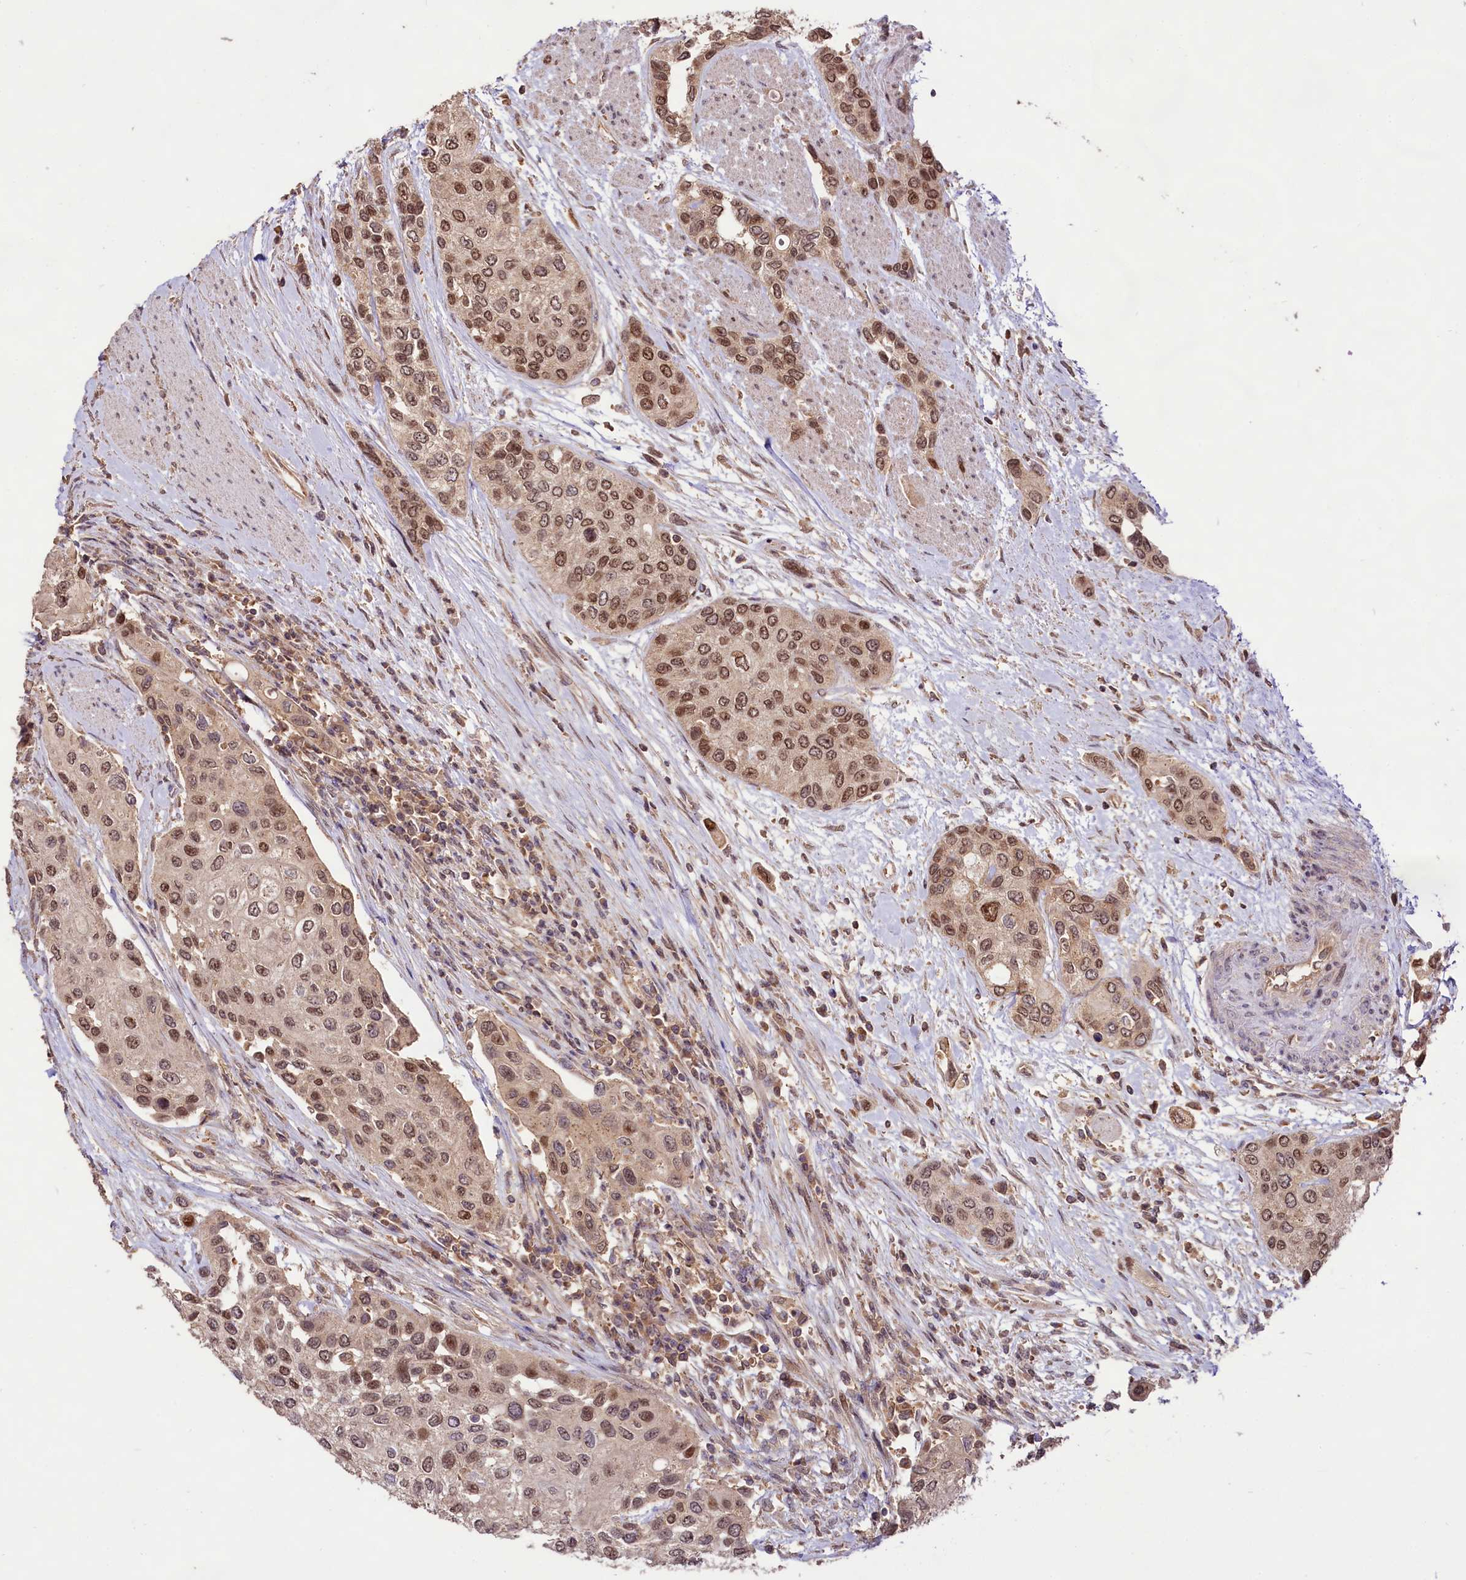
{"staining": {"intensity": "moderate", "quantity": ">75%", "location": "nuclear"}, "tissue": "urothelial cancer", "cell_type": "Tumor cells", "image_type": "cancer", "snomed": [{"axis": "morphology", "description": "Normal tissue, NOS"}, {"axis": "morphology", "description": "Urothelial carcinoma, High grade"}, {"axis": "topography", "description": "Vascular tissue"}, {"axis": "topography", "description": "Urinary bladder"}], "caption": "This image demonstrates immunohistochemistry (IHC) staining of urothelial carcinoma (high-grade), with medium moderate nuclear expression in about >75% of tumor cells.", "gene": "RRP8", "patient": {"sex": "female", "age": 56}}